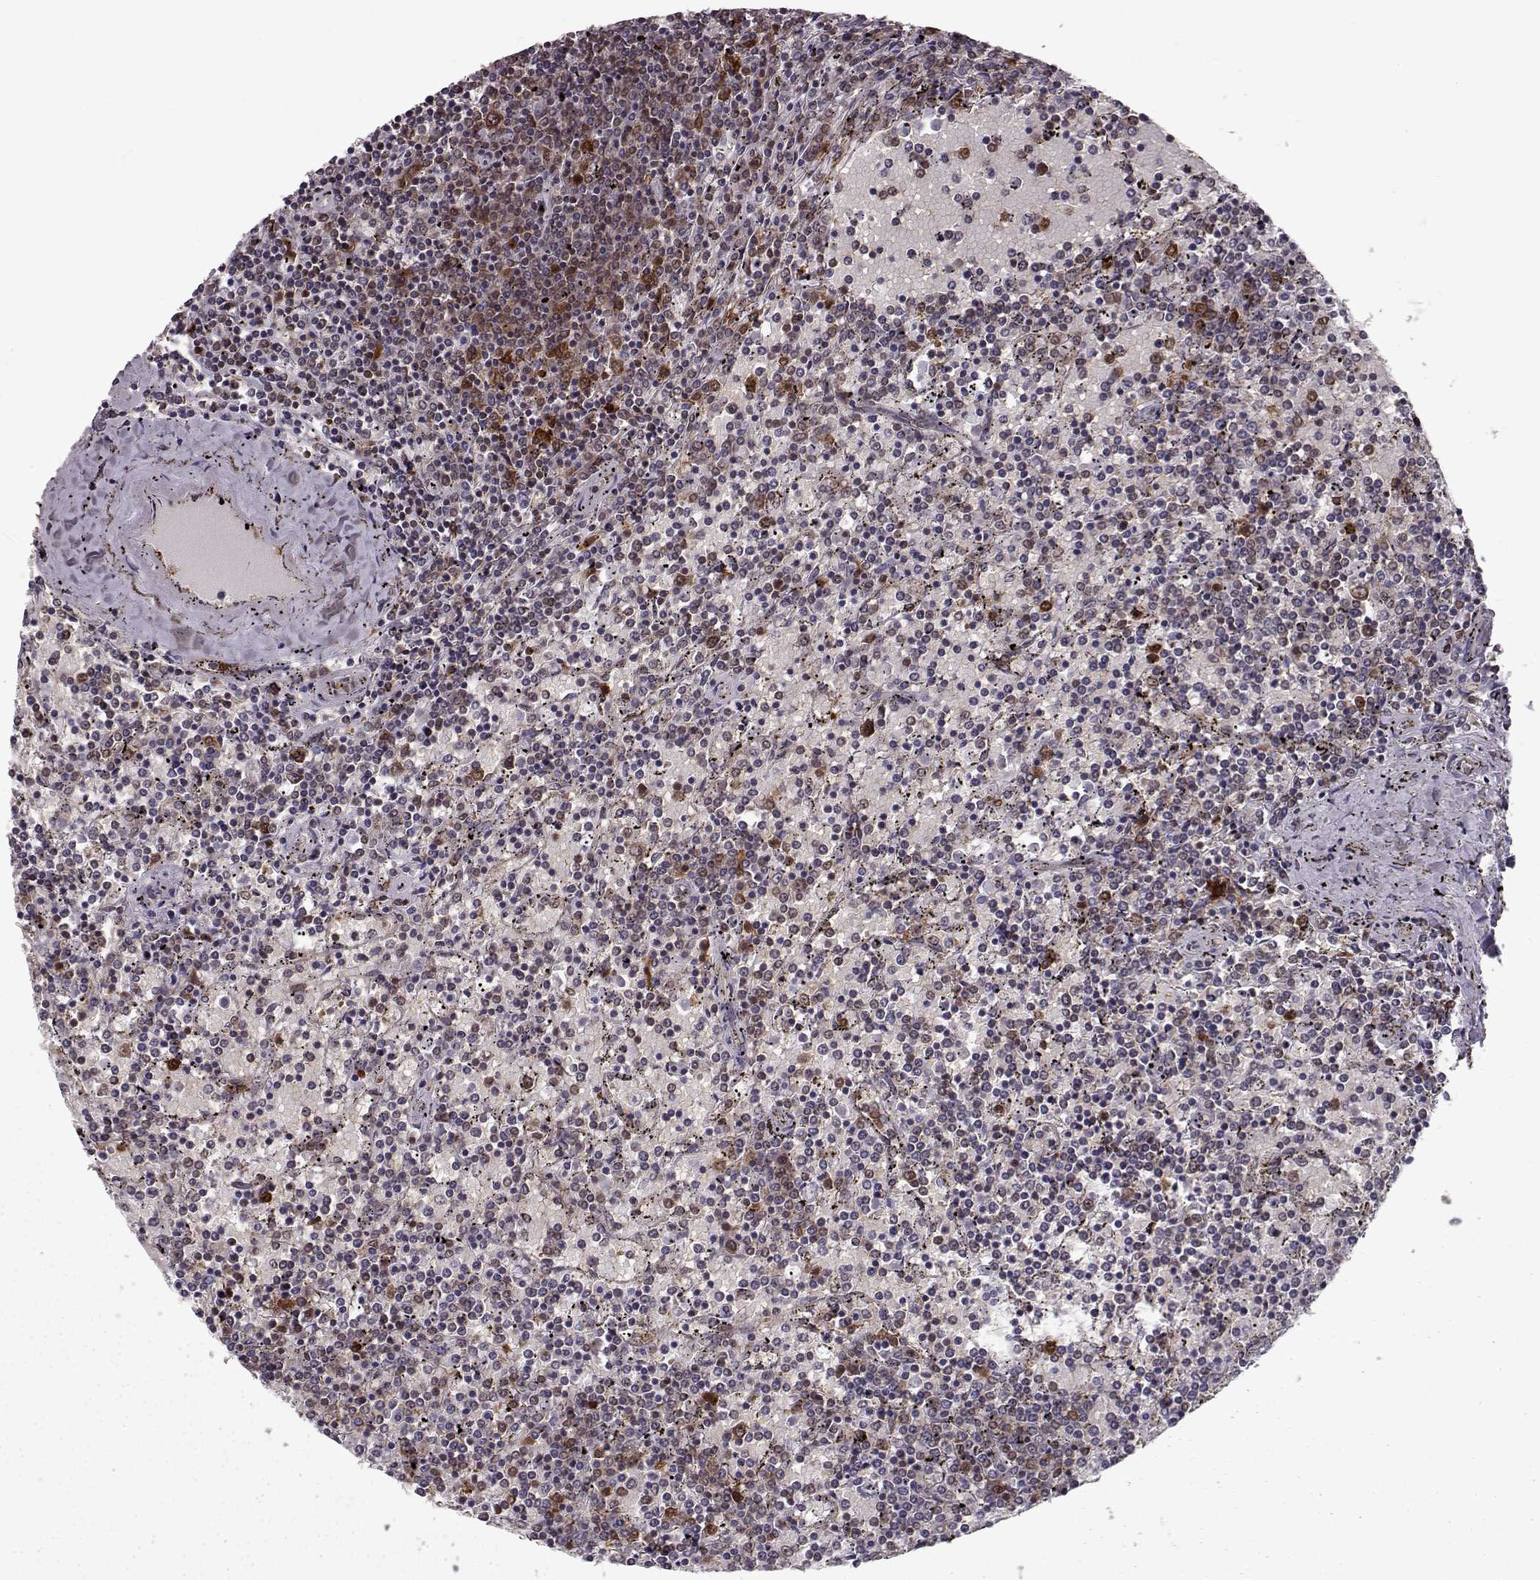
{"staining": {"intensity": "negative", "quantity": "none", "location": "none"}, "tissue": "lymphoma", "cell_type": "Tumor cells", "image_type": "cancer", "snomed": [{"axis": "morphology", "description": "Malignant lymphoma, non-Hodgkin's type, Low grade"}, {"axis": "topography", "description": "Spleen"}], "caption": "Immunohistochemistry of lymphoma displays no staining in tumor cells.", "gene": "RANBP1", "patient": {"sex": "female", "age": 77}}